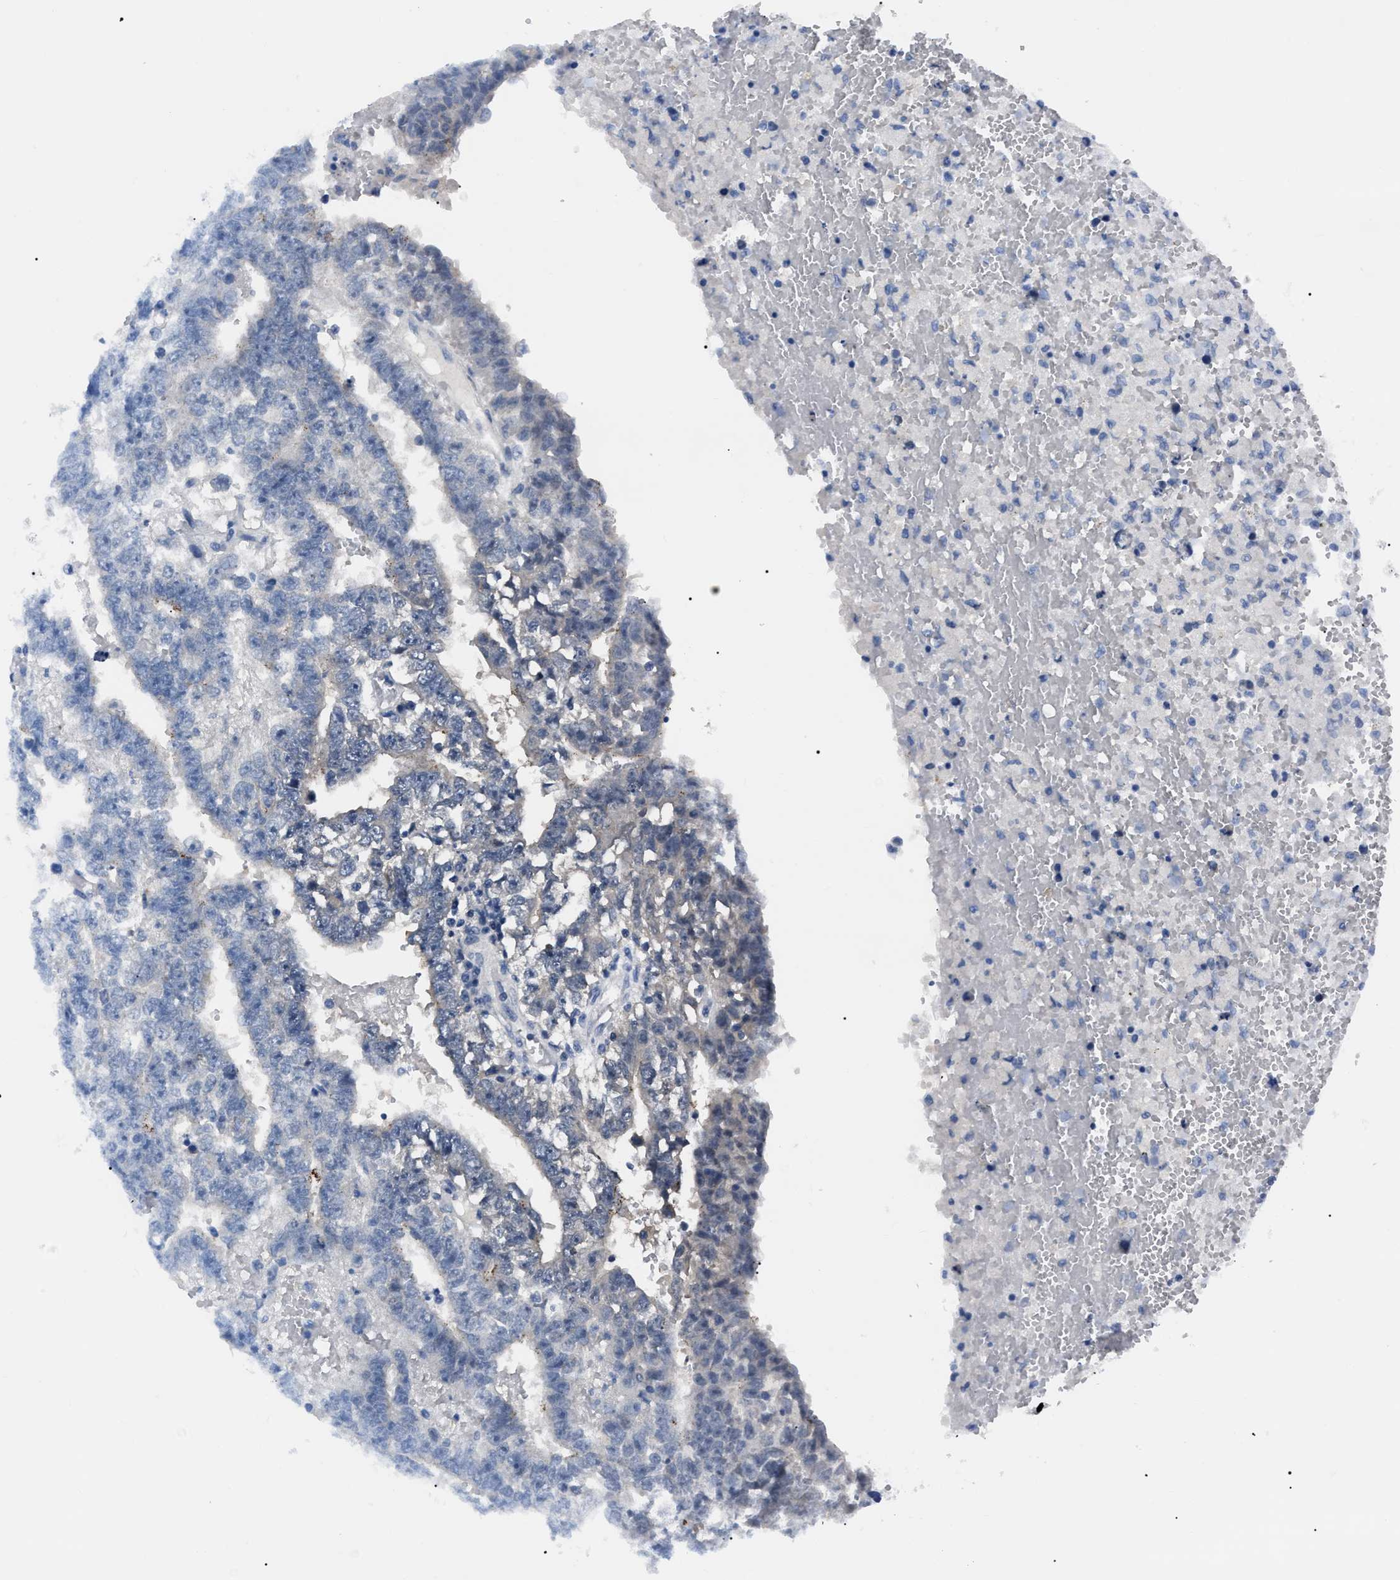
{"staining": {"intensity": "negative", "quantity": "none", "location": "none"}, "tissue": "testis cancer", "cell_type": "Tumor cells", "image_type": "cancer", "snomed": [{"axis": "morphology", "description": "Carcinoma, Embryonal, NOS"}, {"axis": "topography", "description": "Testis"}], "caption": "This is an immunohistochemistry (IHC) micrograph of human embryonal carcinoma (testis). There is no staining in tumor cells.", "gene": "LRWD1", "patient": {"sex": "male", "age": 25}}